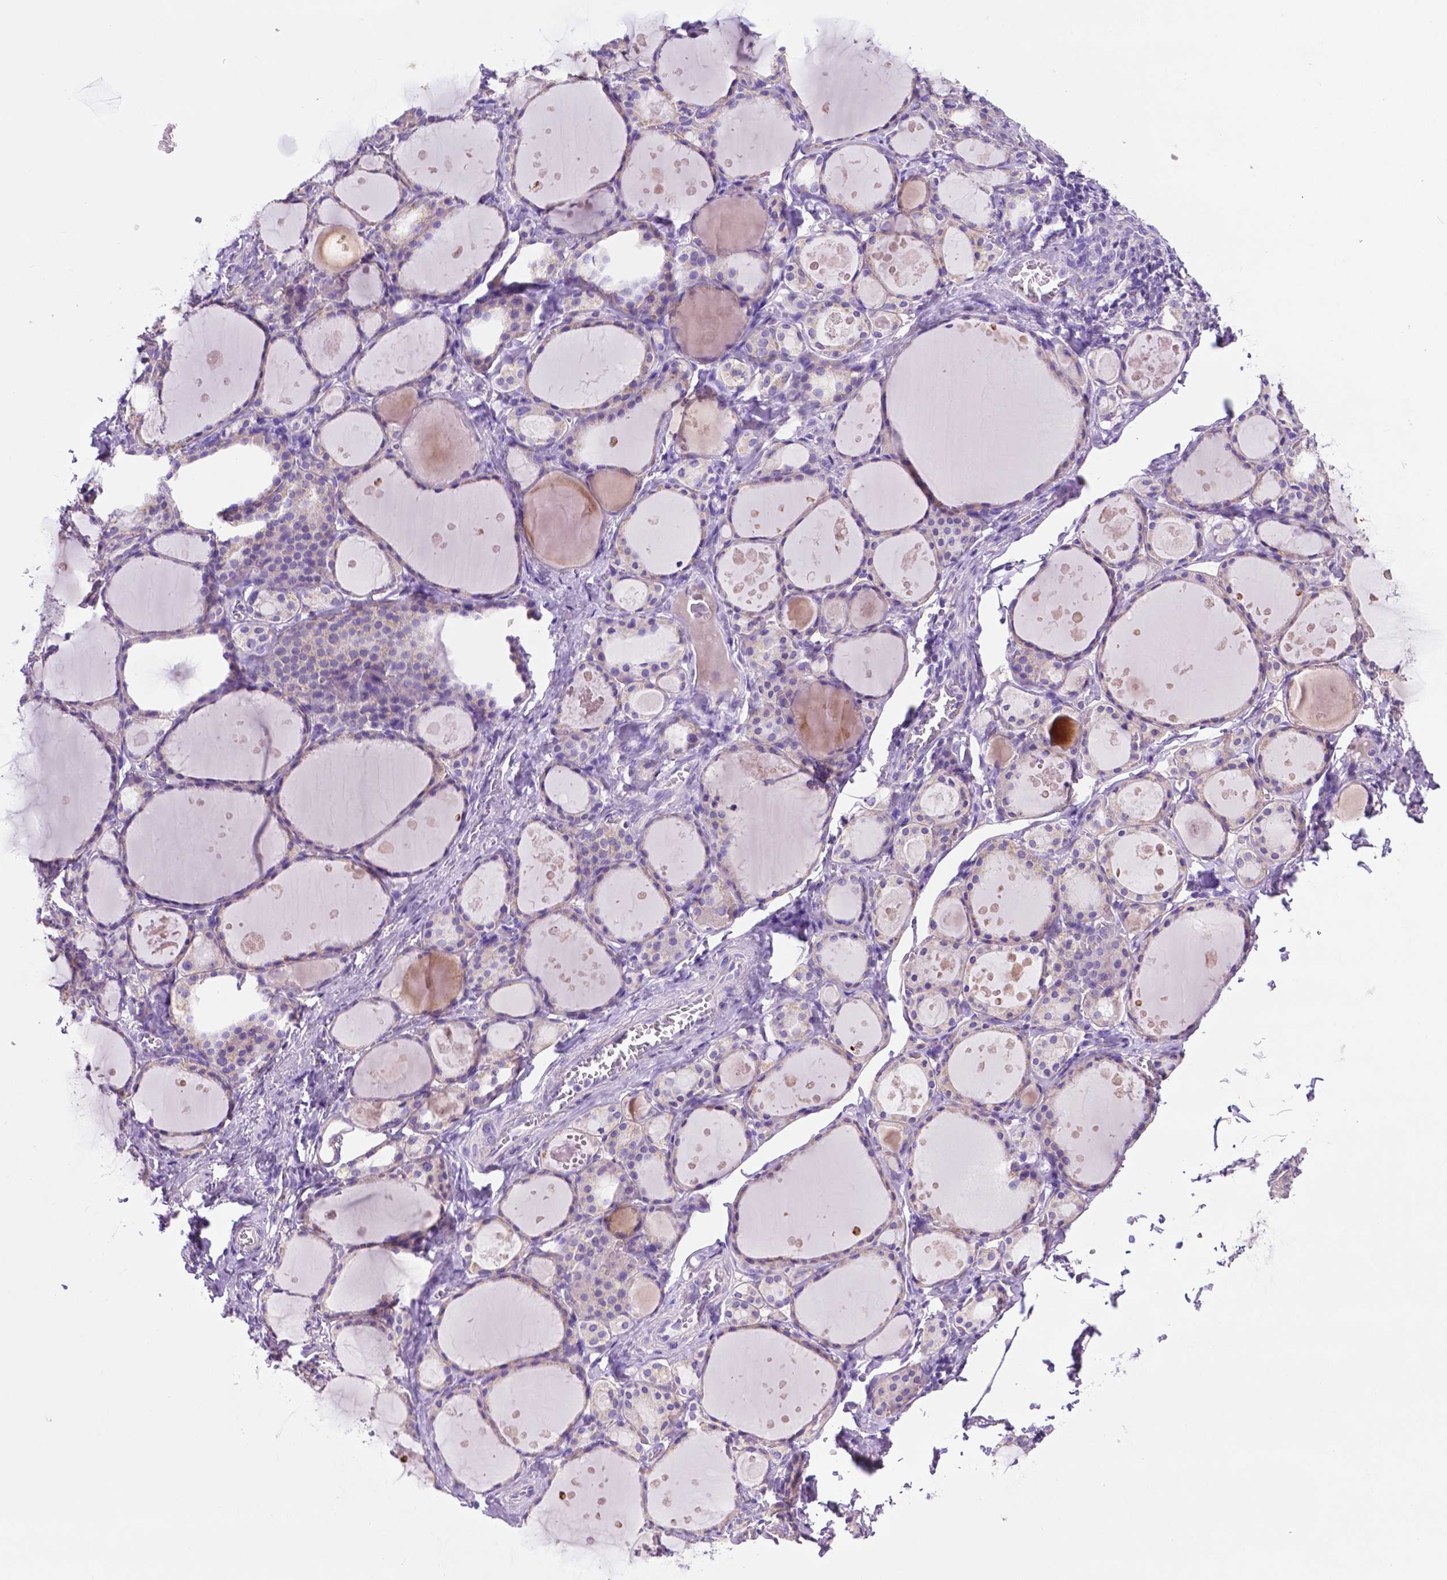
{"staining": {"intensity": "negative", "quantity": "none", "location": "none"}, "tissue": "thyroid gland", "cell_type": "Glandular cells", "image_type": "normal", "snomed": [{"axis": "morphology", "description": "Normal tissue, NOS"}, {"axis": "topography", "description": "Thyroid gland"}], "caption": "The IHC photomicrograph has no significant staining in glandular cells of thyroid gland. (DAB (3,3'-diaminobenzidine) immunohistochemistry (IHC) visualized using brightfield microscopy, high magnification).", "gene": "PHYHIP", "patient": {"sex": "male", "age": 68}}